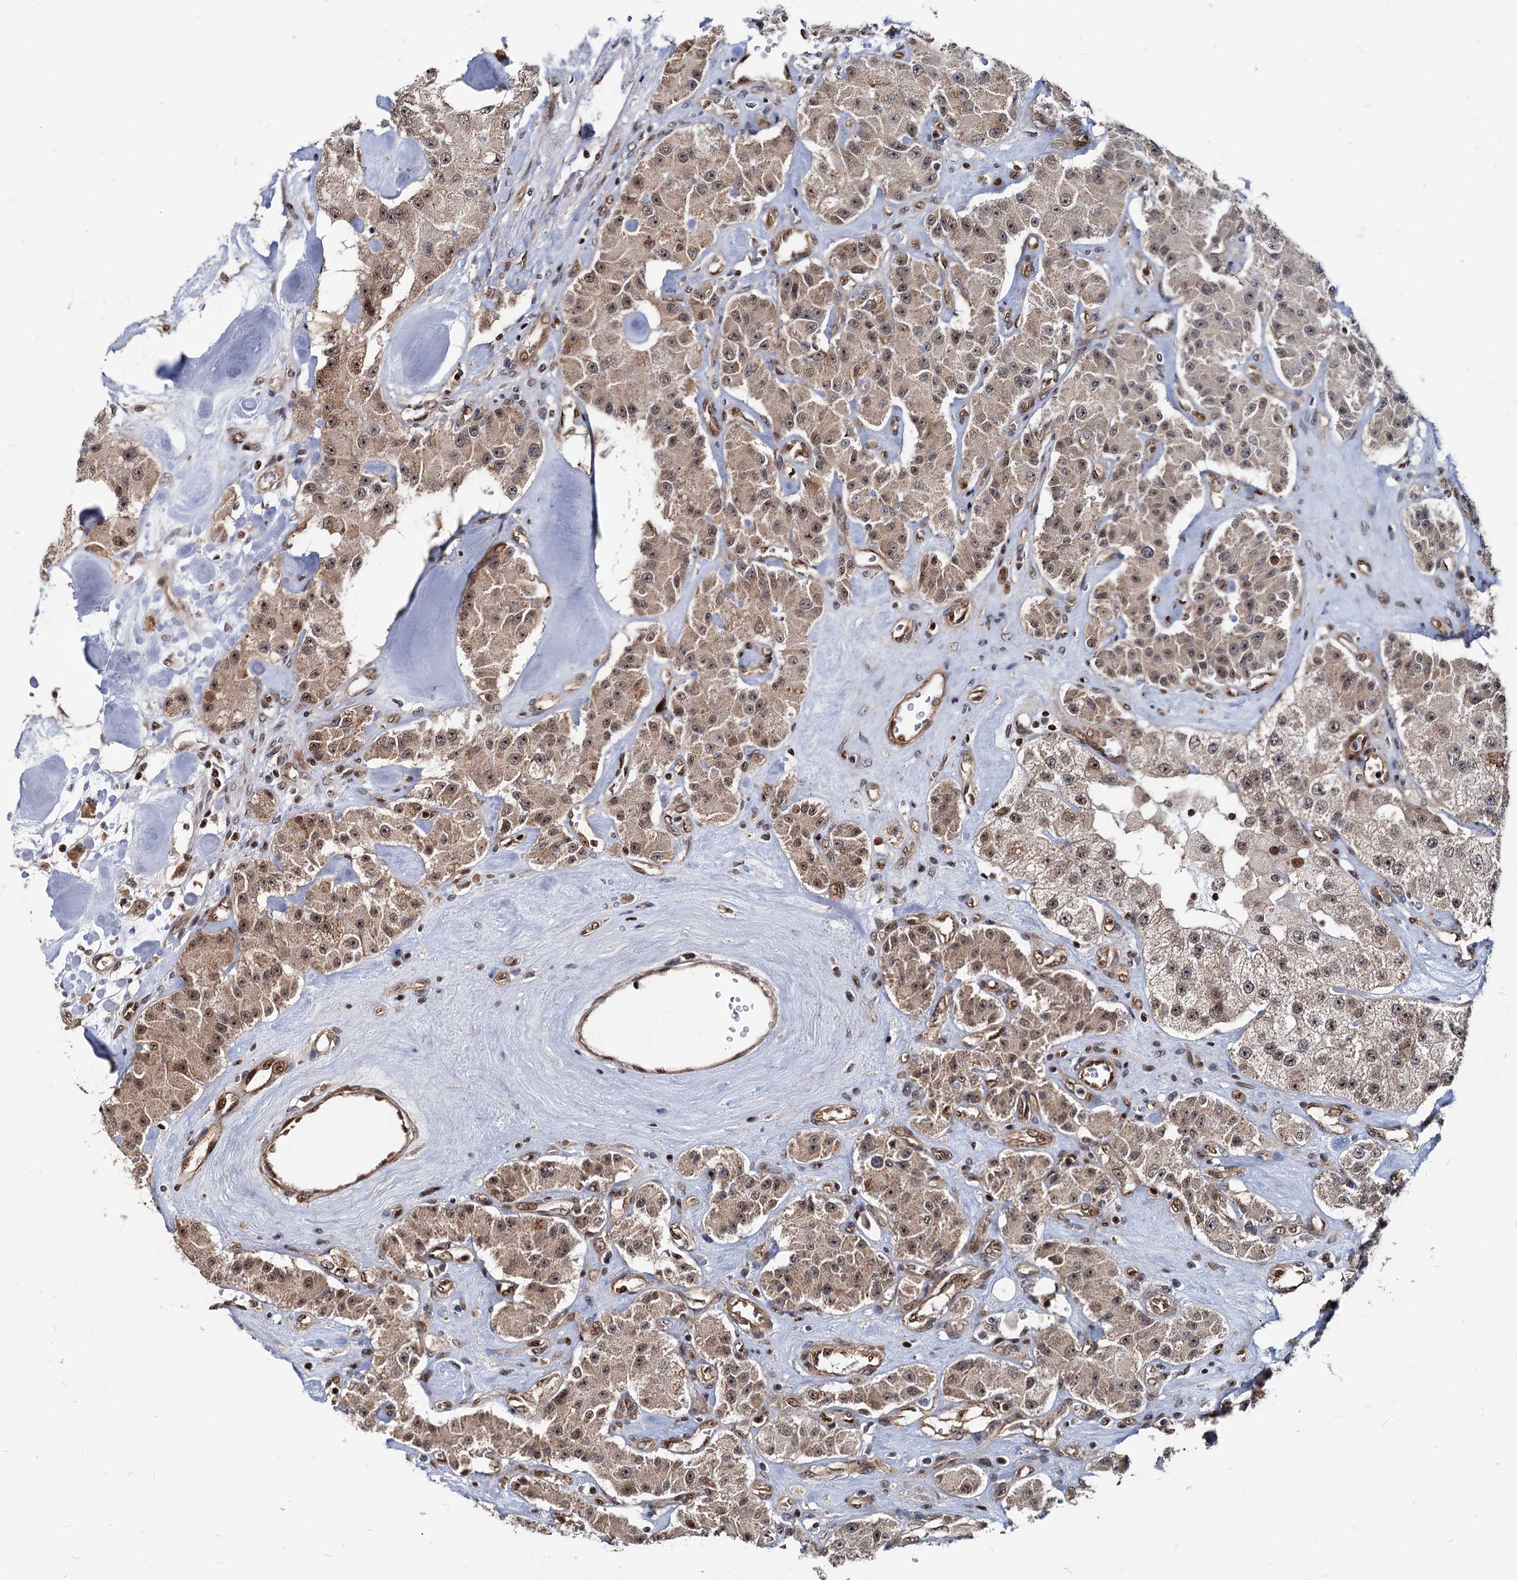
{"staining": {"intensity": "moderate", "quantity": ">75%", "location": "cytoplasmic/membranous,nuclear"}, "tissue": "carcinoid", "cell_type": "Tumor cells", "image_type": "cancer", "snomed": [{"axis": "morphology", "description": "Carcinoid, malignant, NOS"}, {"axis": "topography", "description": "Pancreas"}], "caption": "Human carcinoid stained with a protein marker exhibits moderate staining in tumor cells.", "gene": "UBLCP1", "patient": {"sex": "male", "age": 41}}